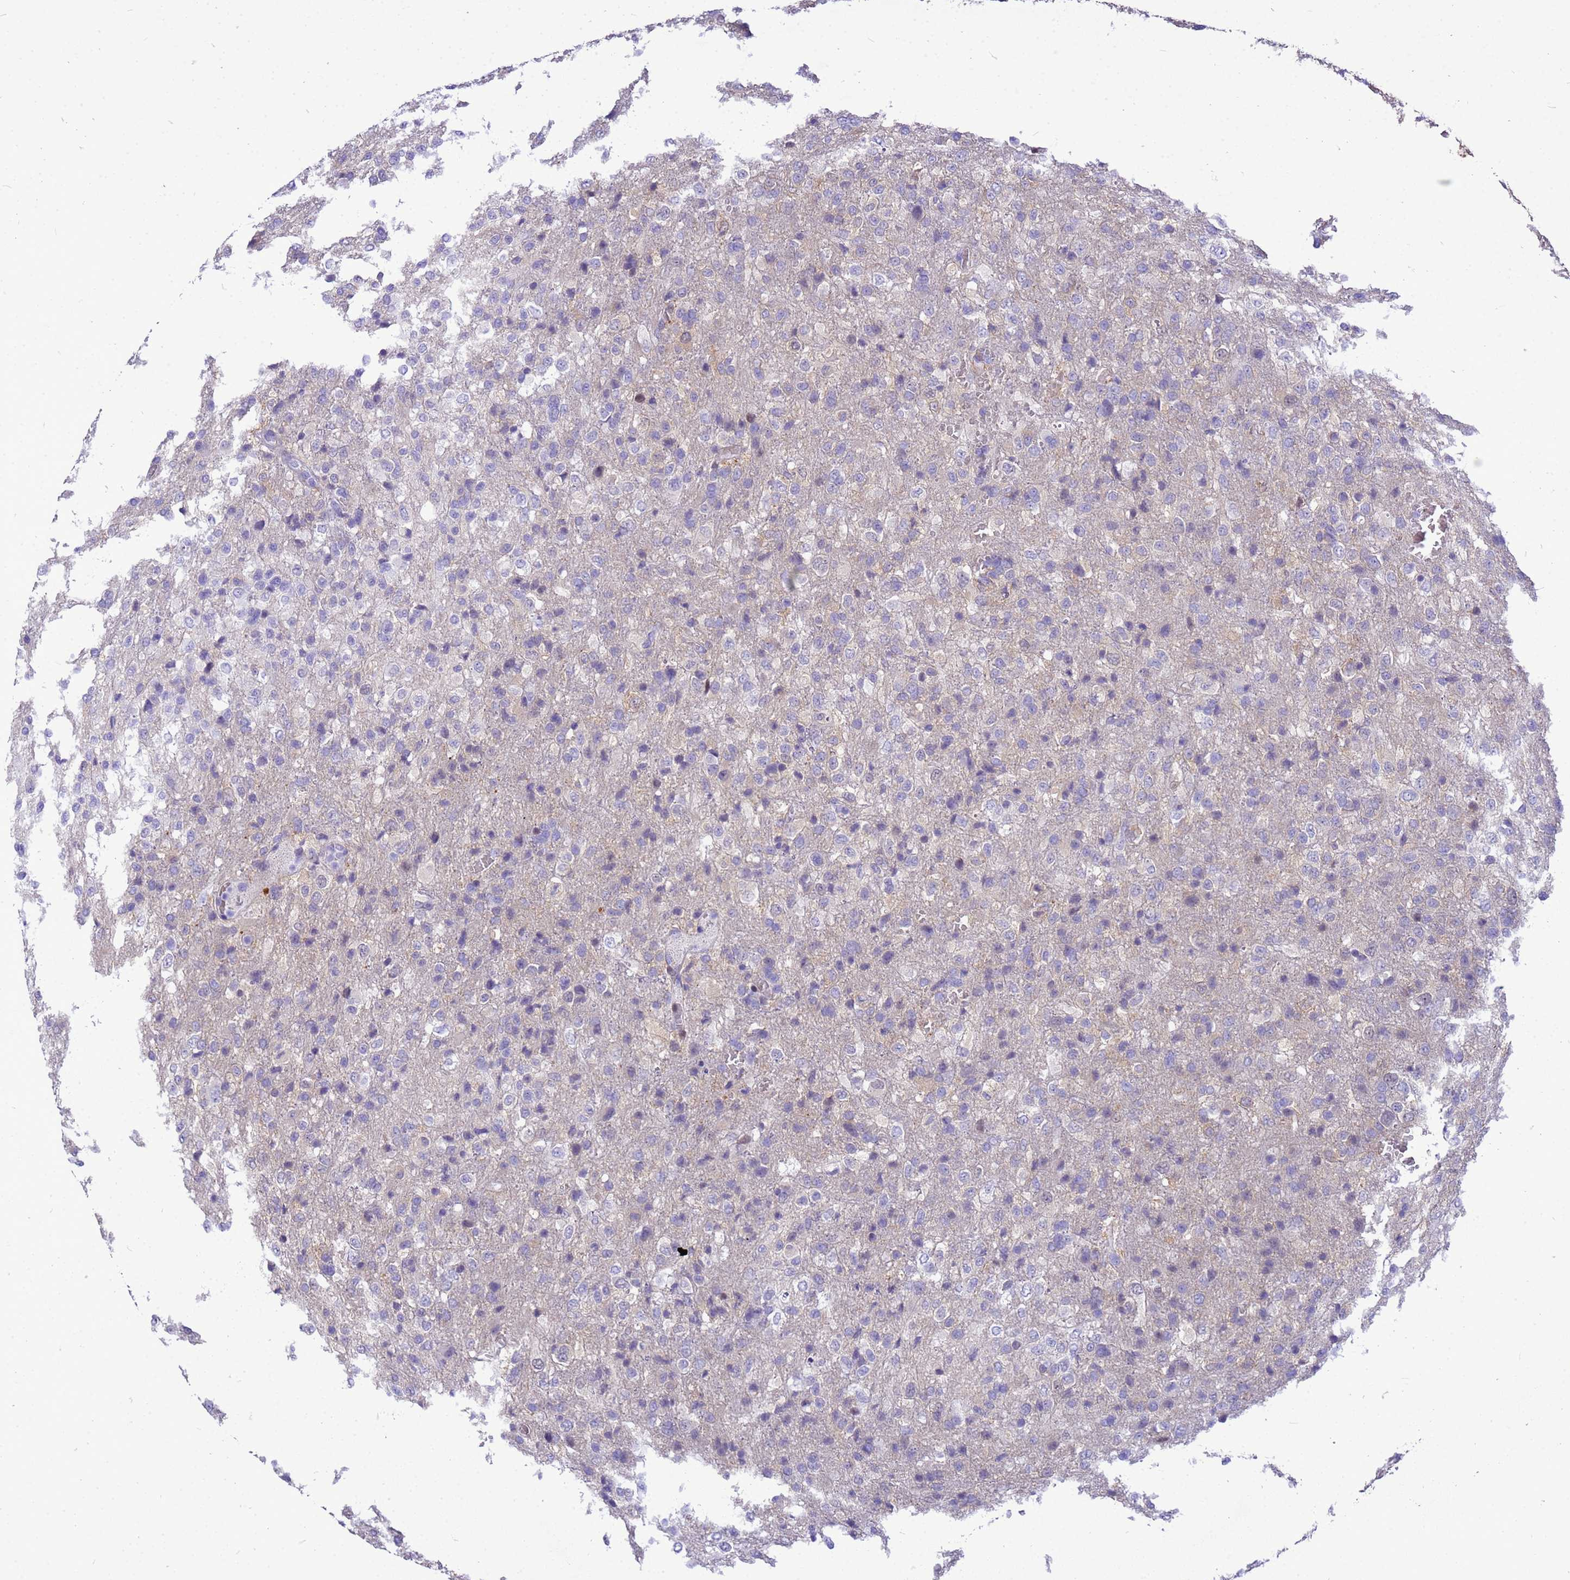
{"staining": {"intensity": "negative", "quantity": "none", "location": "none"}, "tissue": "glioma", "cell_type": "Tumor cells", "image_type": "cancer", "snomed": [{"axis": "morphology", "description": "Glioma, malignant, High grade"}, {"axis": "topography", "description": "Brain"}], "caption": "Immunohistochemistry image of human glioma stained for a protein (brown), which exhibits no staining in tumor cells.", "gene": "ADAMTS7", "patient": {"sex": "female", "age": 74}}